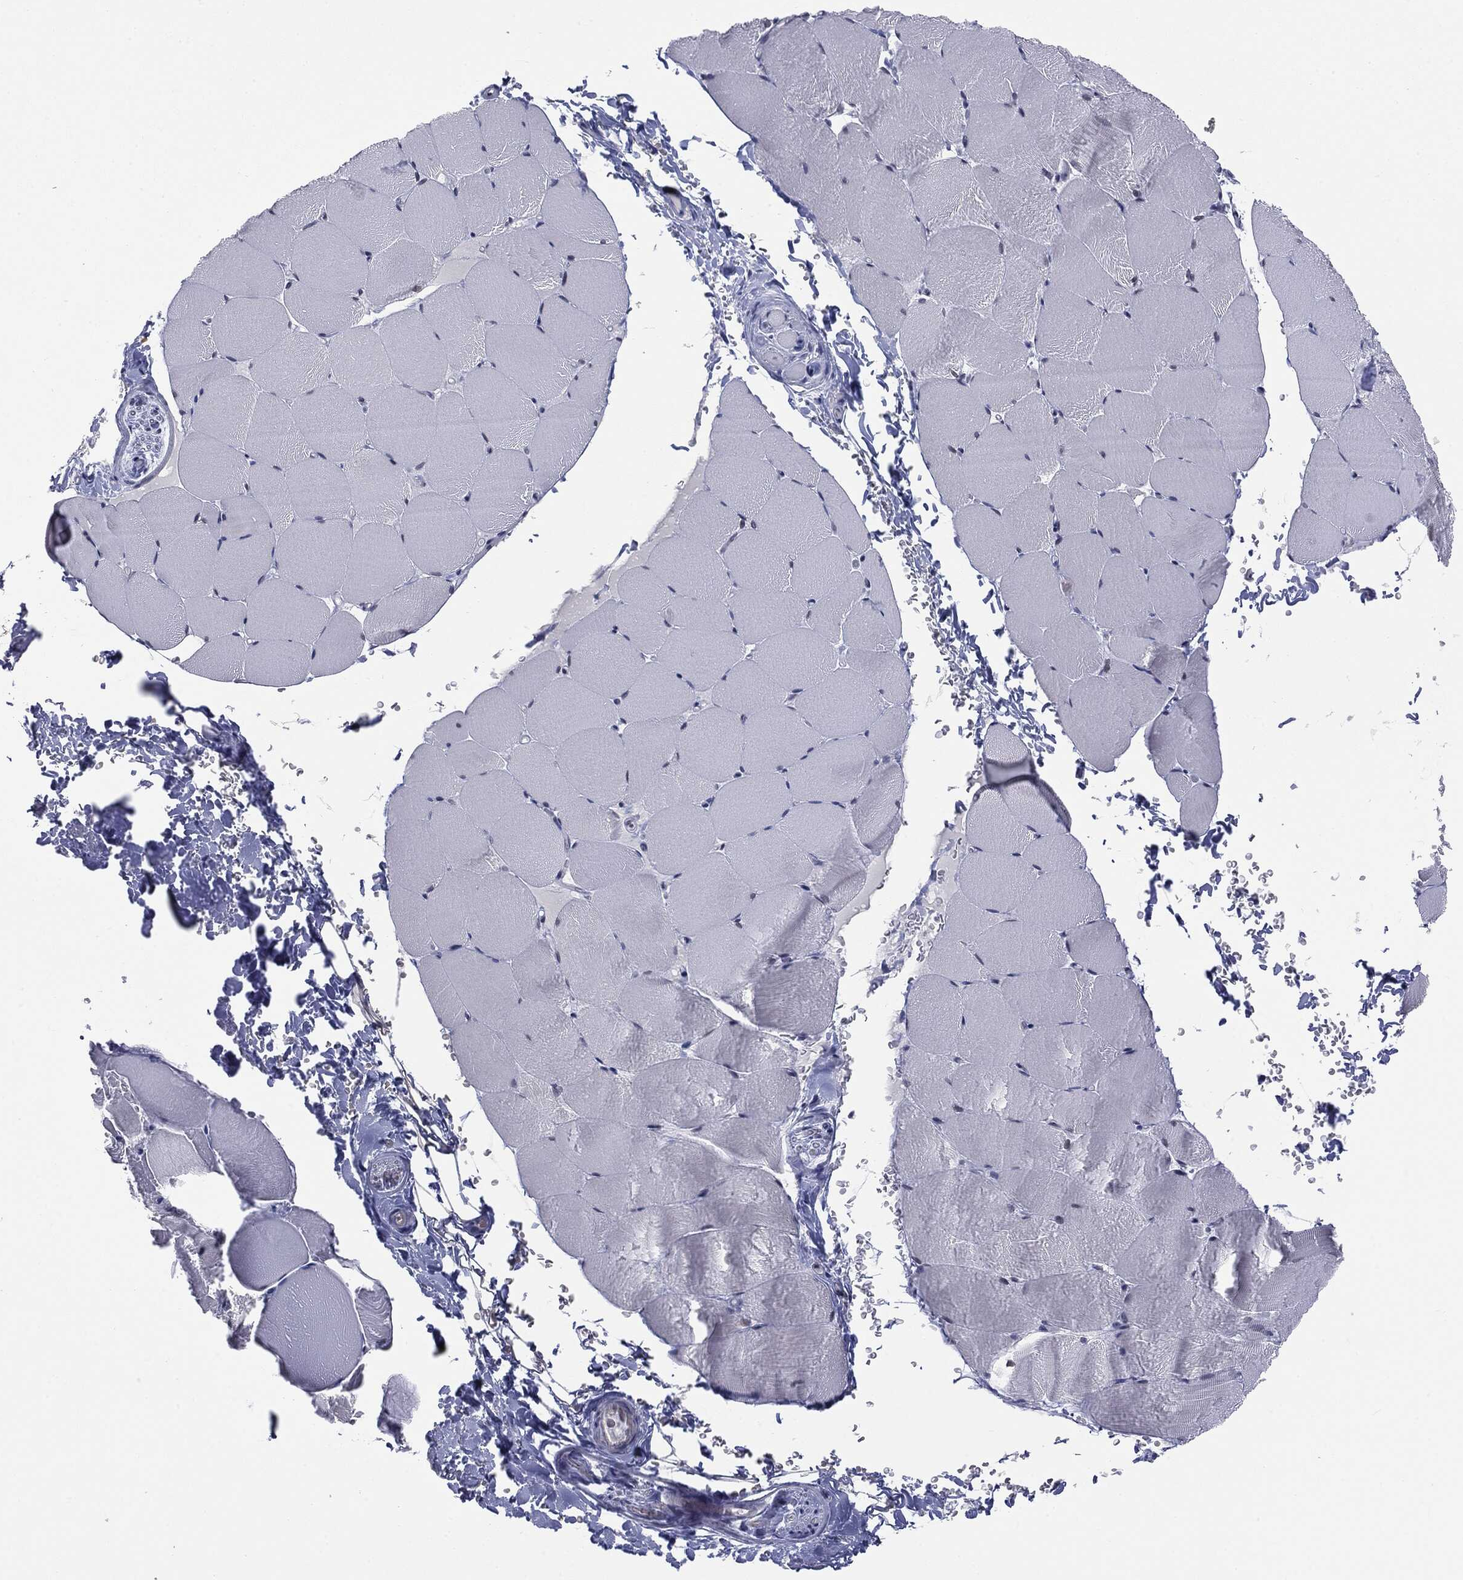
{"staining": {"intensity": "negative", "quantity": "none", "location": "none"}, "tissue": "skeletal muscle", "cell_type": "Myocytes", "image_type": "normal", "snomed": [{"axis": "morphology", "description": "Normal tissue, NOS"}, {"axis": "topography", "description": "Skeletal muscle"}], "caption": "Immunohistochemistry (IHC) photomicrograph of benign human skeletal muscle stained for a protein (brown), which displays no positivity in myocytes. (DAB IHC with hematoxylin counter stain).", "gene": "SLC5A5", "patient": {"sex": "female", "age": 37}}